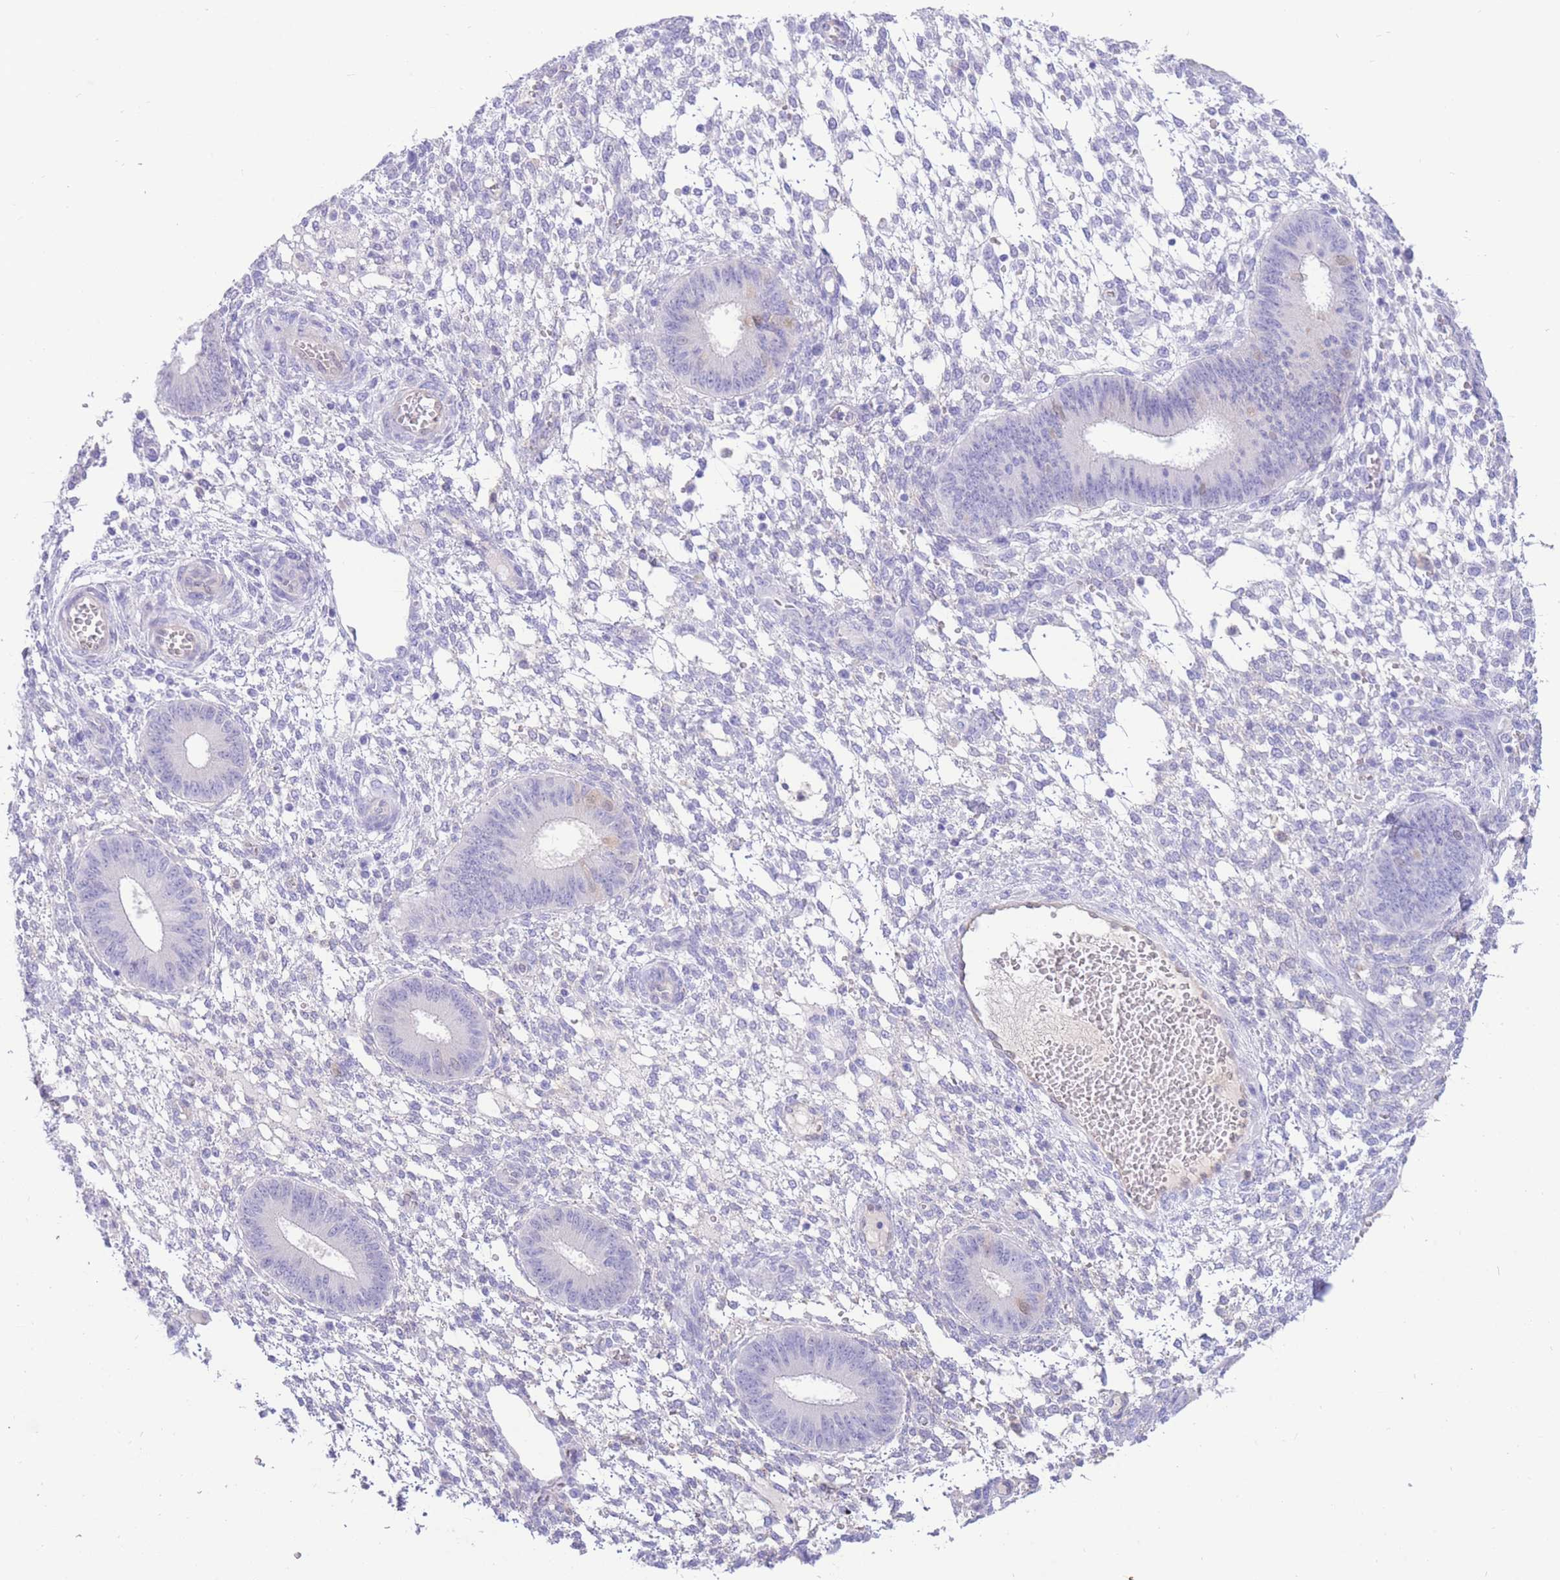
{"staining": {"intensity": "negative", "quantity": "none", "location": "none"}, "tissue": "endometrium", "cell_type": "Cells in endometrial stroma", "image_type": "normal", "snomed": [{"axis": "morphology", "description": "Normal tissue, NOS"}, {"axis": "topography", "description": "Endometrium"}], "caption": "Image shows no protein positivity in cells in endometrial stroma of benign endometrium. (Stains: DAB IHC with hematoxylin counter stain, Microscopy: brightfield microscopy at high magnification).", "gene": "SULT1A1", "patient": {"sex": "female", "age": 49}}